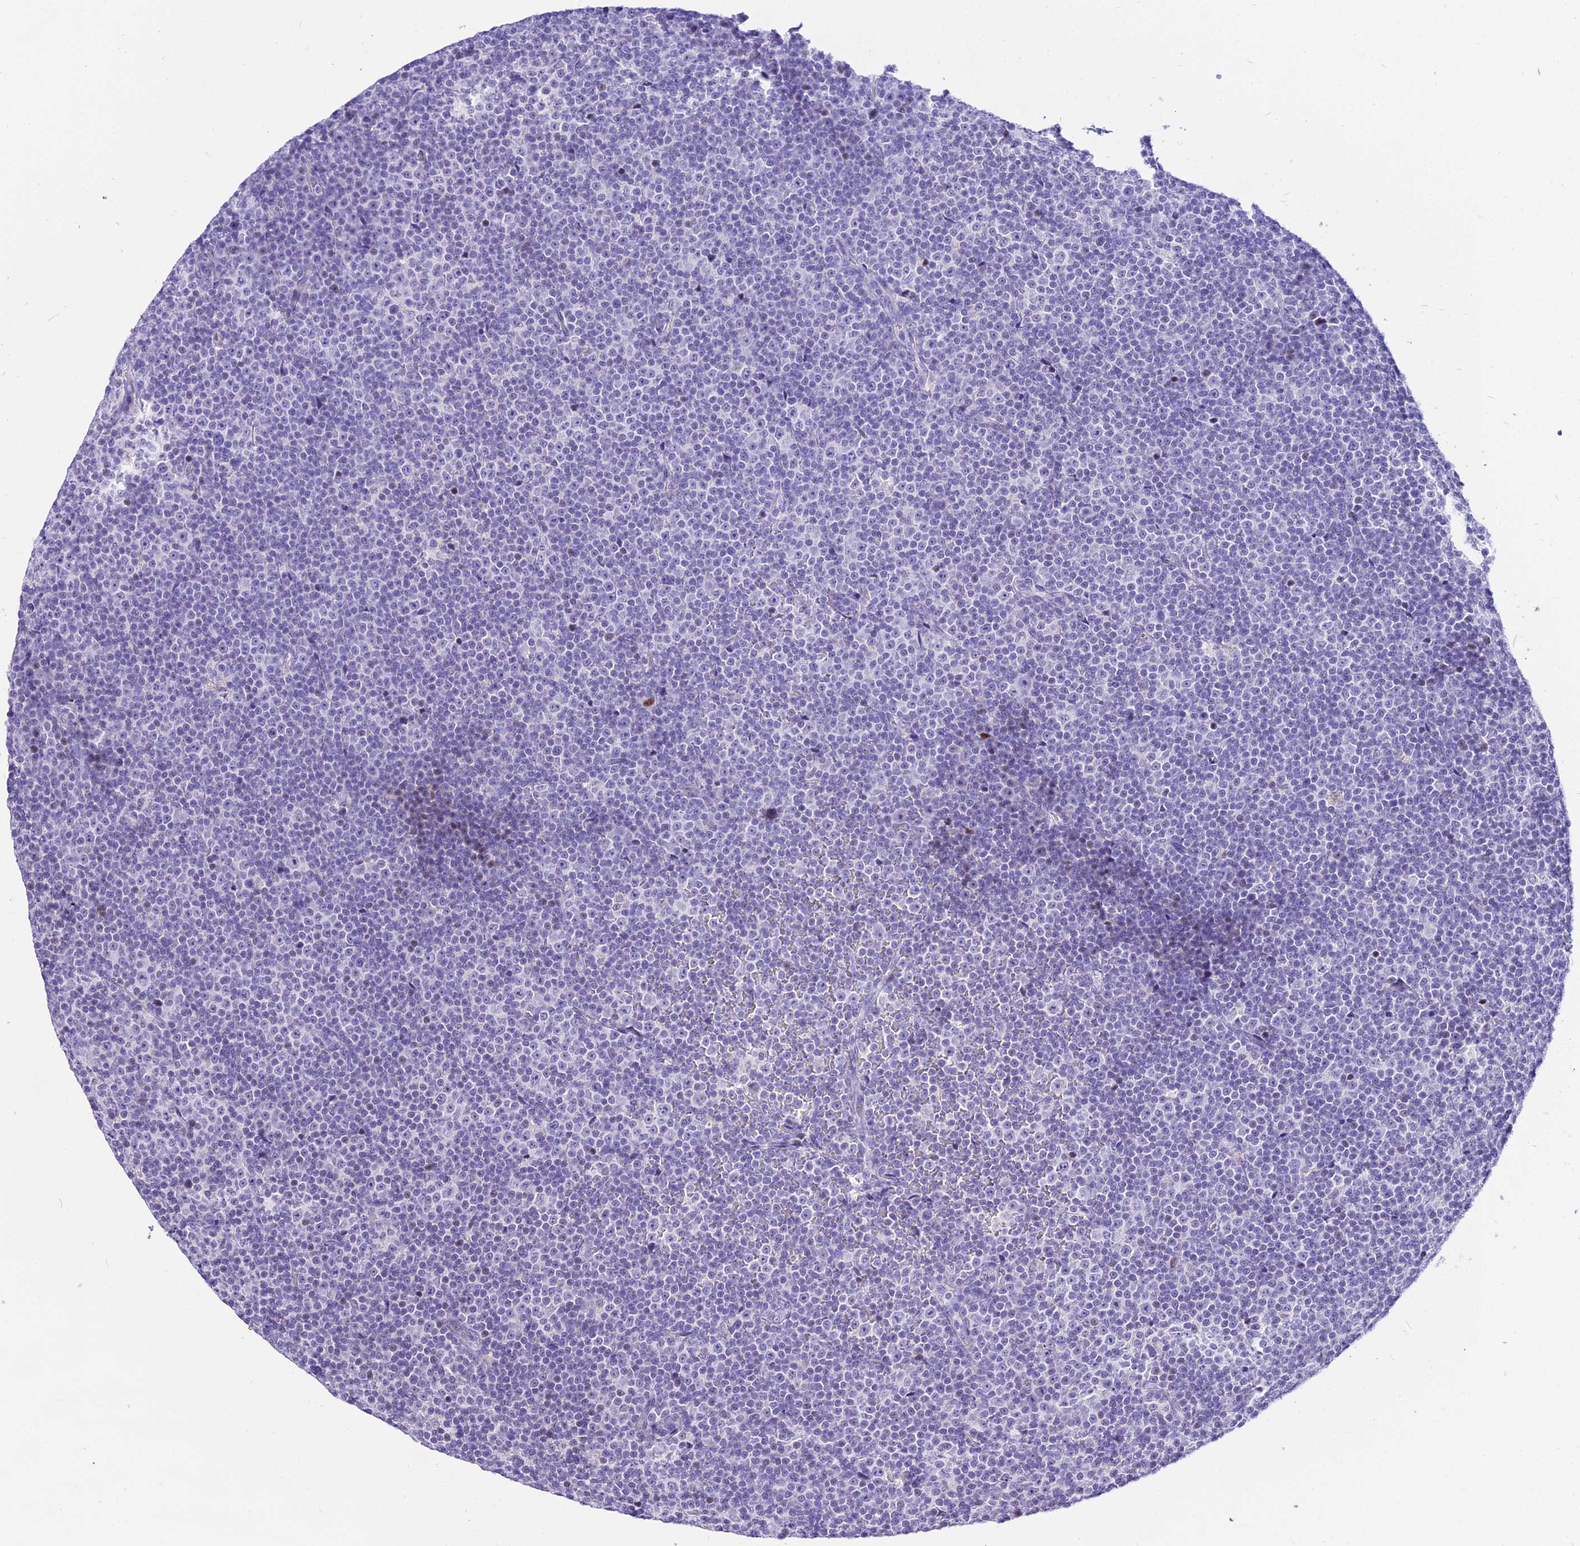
{"staining": {"intensity": "negative", "quantity": "none", "location": "none"}, "tissue": "lymphoma", "cell_type": "Tumor cells", "image_type": "cancer", "snomed": [{"axis": "morphology", "description": "Malignant lymphoma, non-Hodgkin's type, Low grade"}, {"axis": "topography", "description": "Lymph node"}], "caption": "Human malignant lymphoma, non-Hodgkin's type (low-grade) stained for a protein using immunohistochemistry displays no positivity in tumor cells.", "gene": "CARD18", "patient": {"sex": "female", "age": 67}}